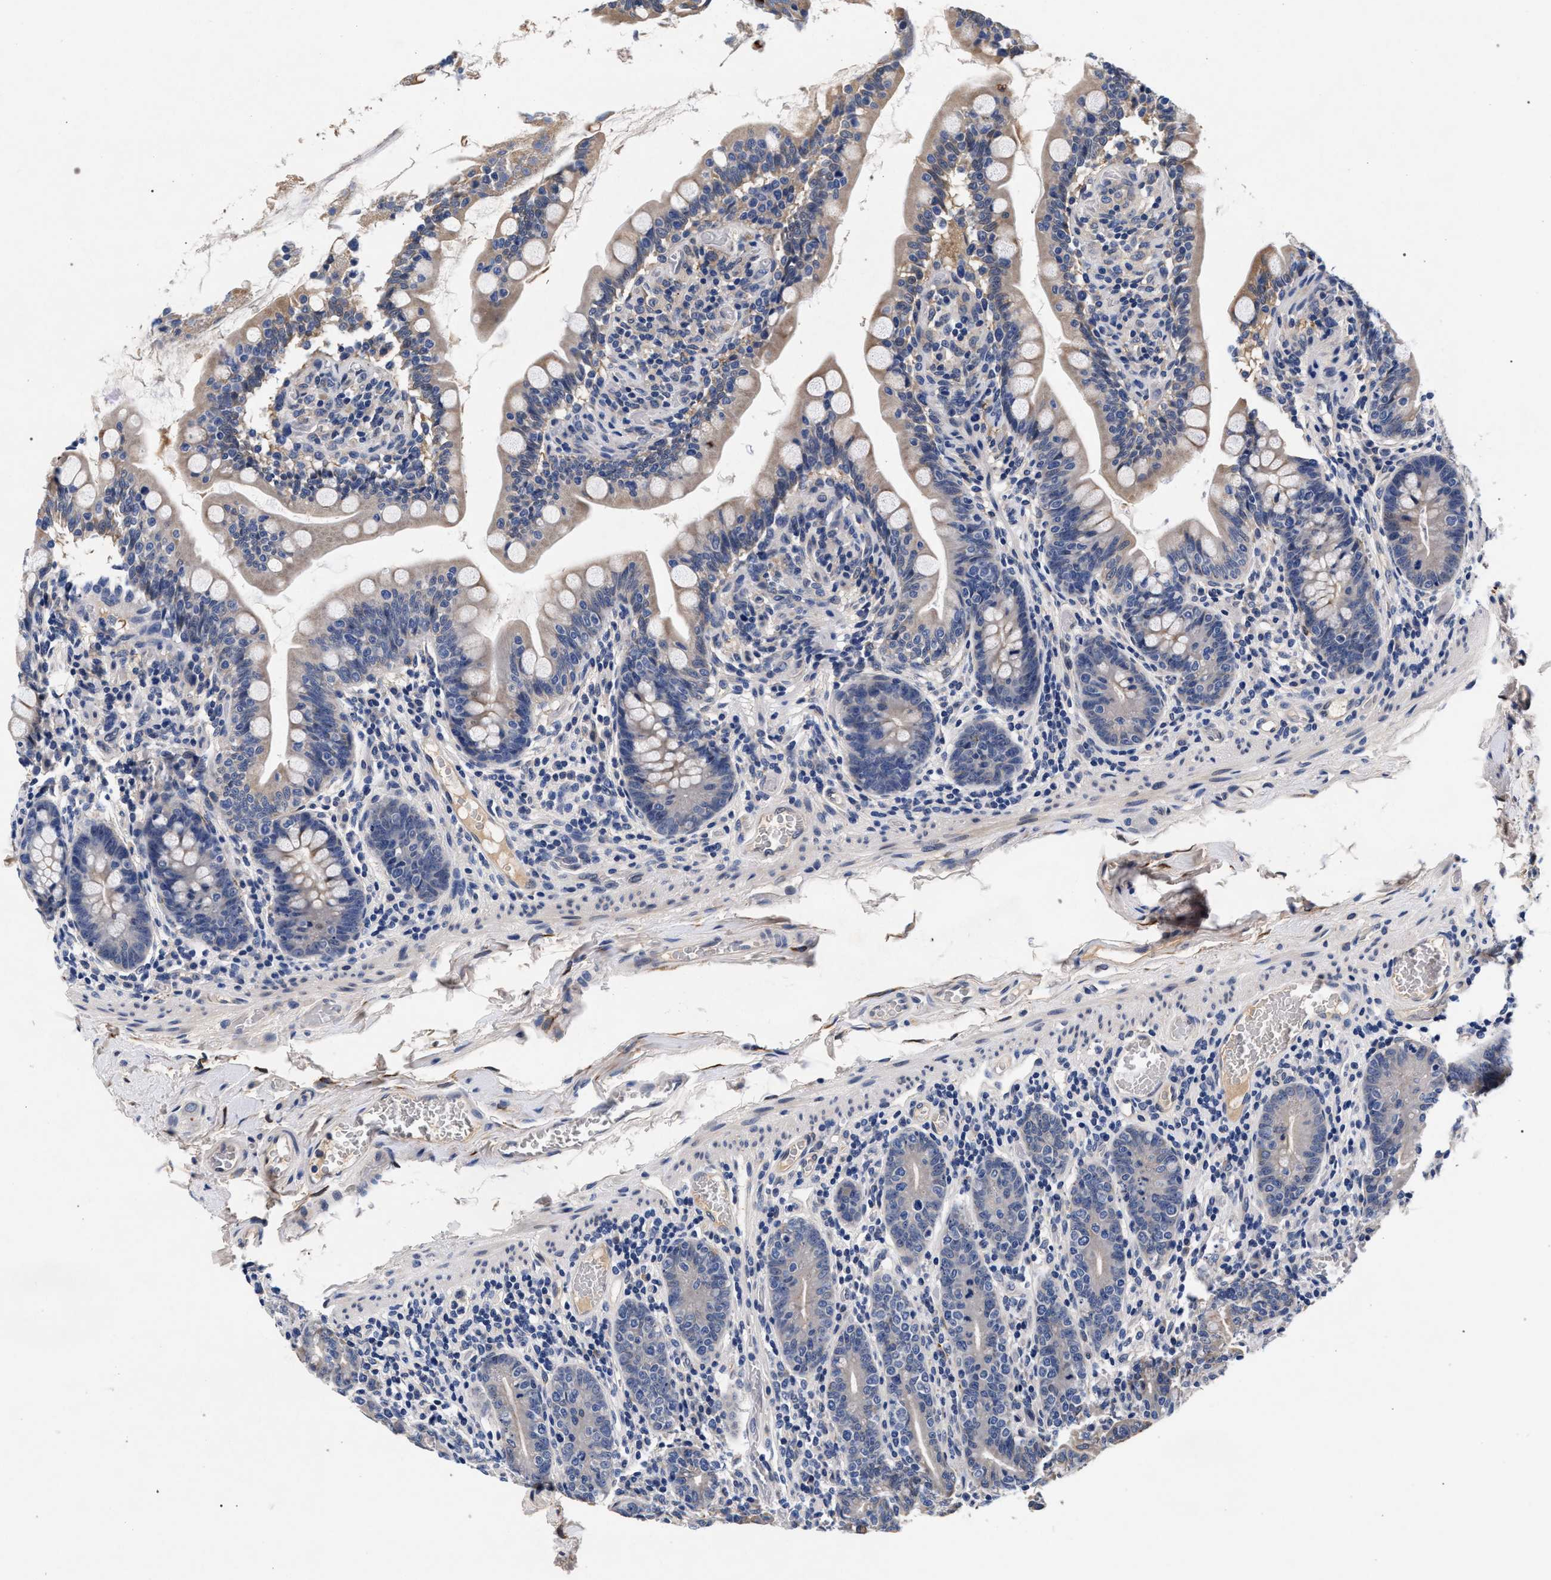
{"staining": {"intensity": "moderate", "quantity": ">75%", "location": "cytoplasmic/membranous"}, "tissue": "small intestine", "cell_type": "Glandular cells", "image_type": "normal", "snomed": [{"axis": "morphology", "description": "Normal tissue, NOS"}, {"axis": "topography", "description": "Small intestine"}], "caption": "Immunohistochemistry (IHC) micrograph of unremarkable human small intestine stained for a protein (brown), which exhibits medium levels of moderate cytoplasmic/membranous positivity in approximately >75% of glandular cells.", "gene": "NEK7", "patient": {"sex": "female", "age": 56}}